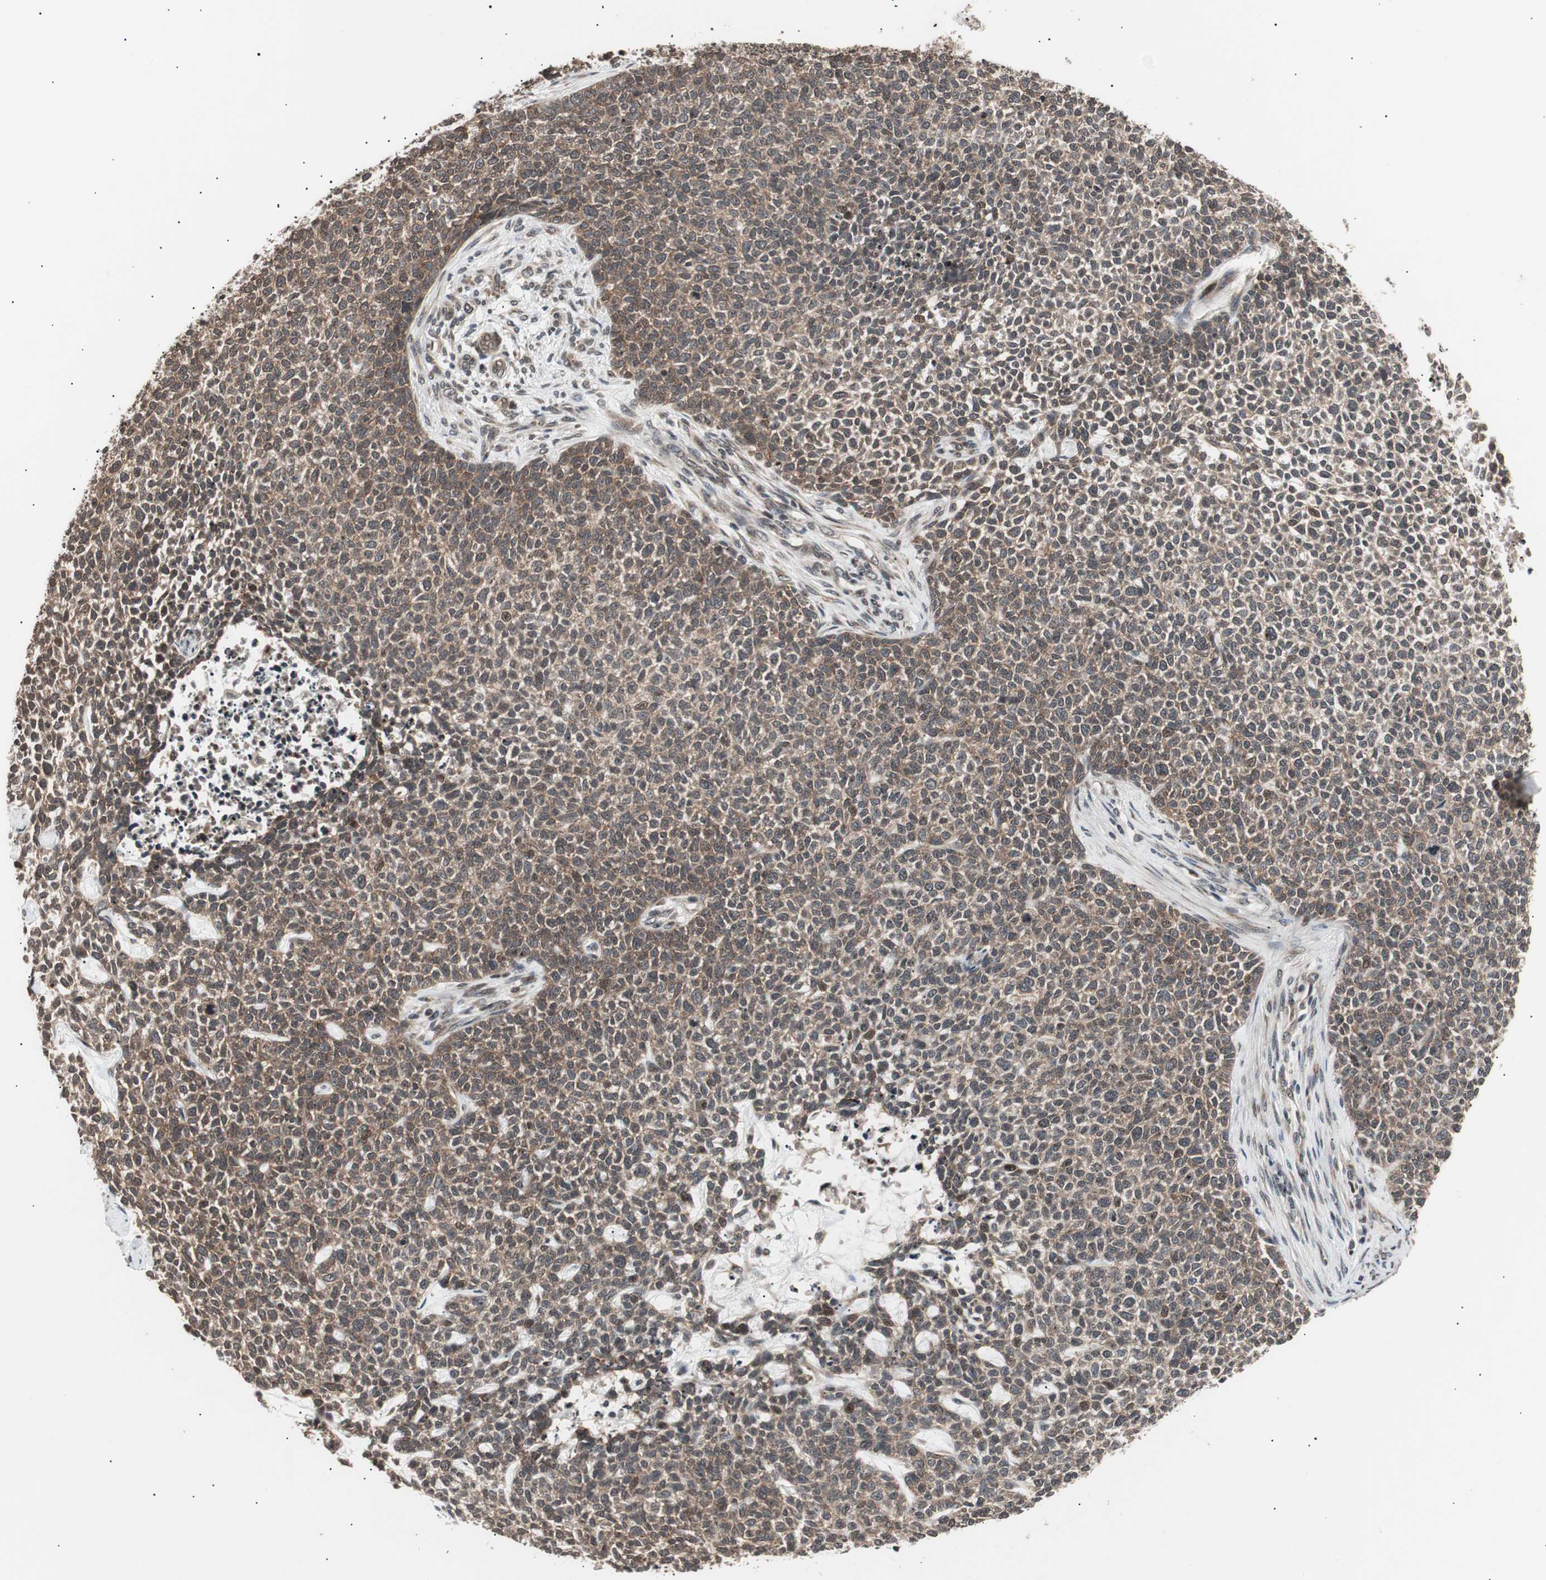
{"staining": {"intensity": "moderate", "quantity": ">75%", "location": "cytoplasmic/membranous"}, "tissue": "skin cancer", "cell_type": "Tumor cells", "image_type": "cancer", "snomed": [{"axis": "morphology", "description": "Basal cell carcinoma"}, {"axis": "topography", "description": "Skin"}], "caption": "The photomicrograph shows staining of skin cancer (basal cell carcinoma), revealing moderate cytoplasmic/membranous protein expression (brown color) within tumor cells. (IHC, brightfield microscopy, high magnification).", "gene": "ZFC3H1", "patient": {"sex": "female", "age": 84}}